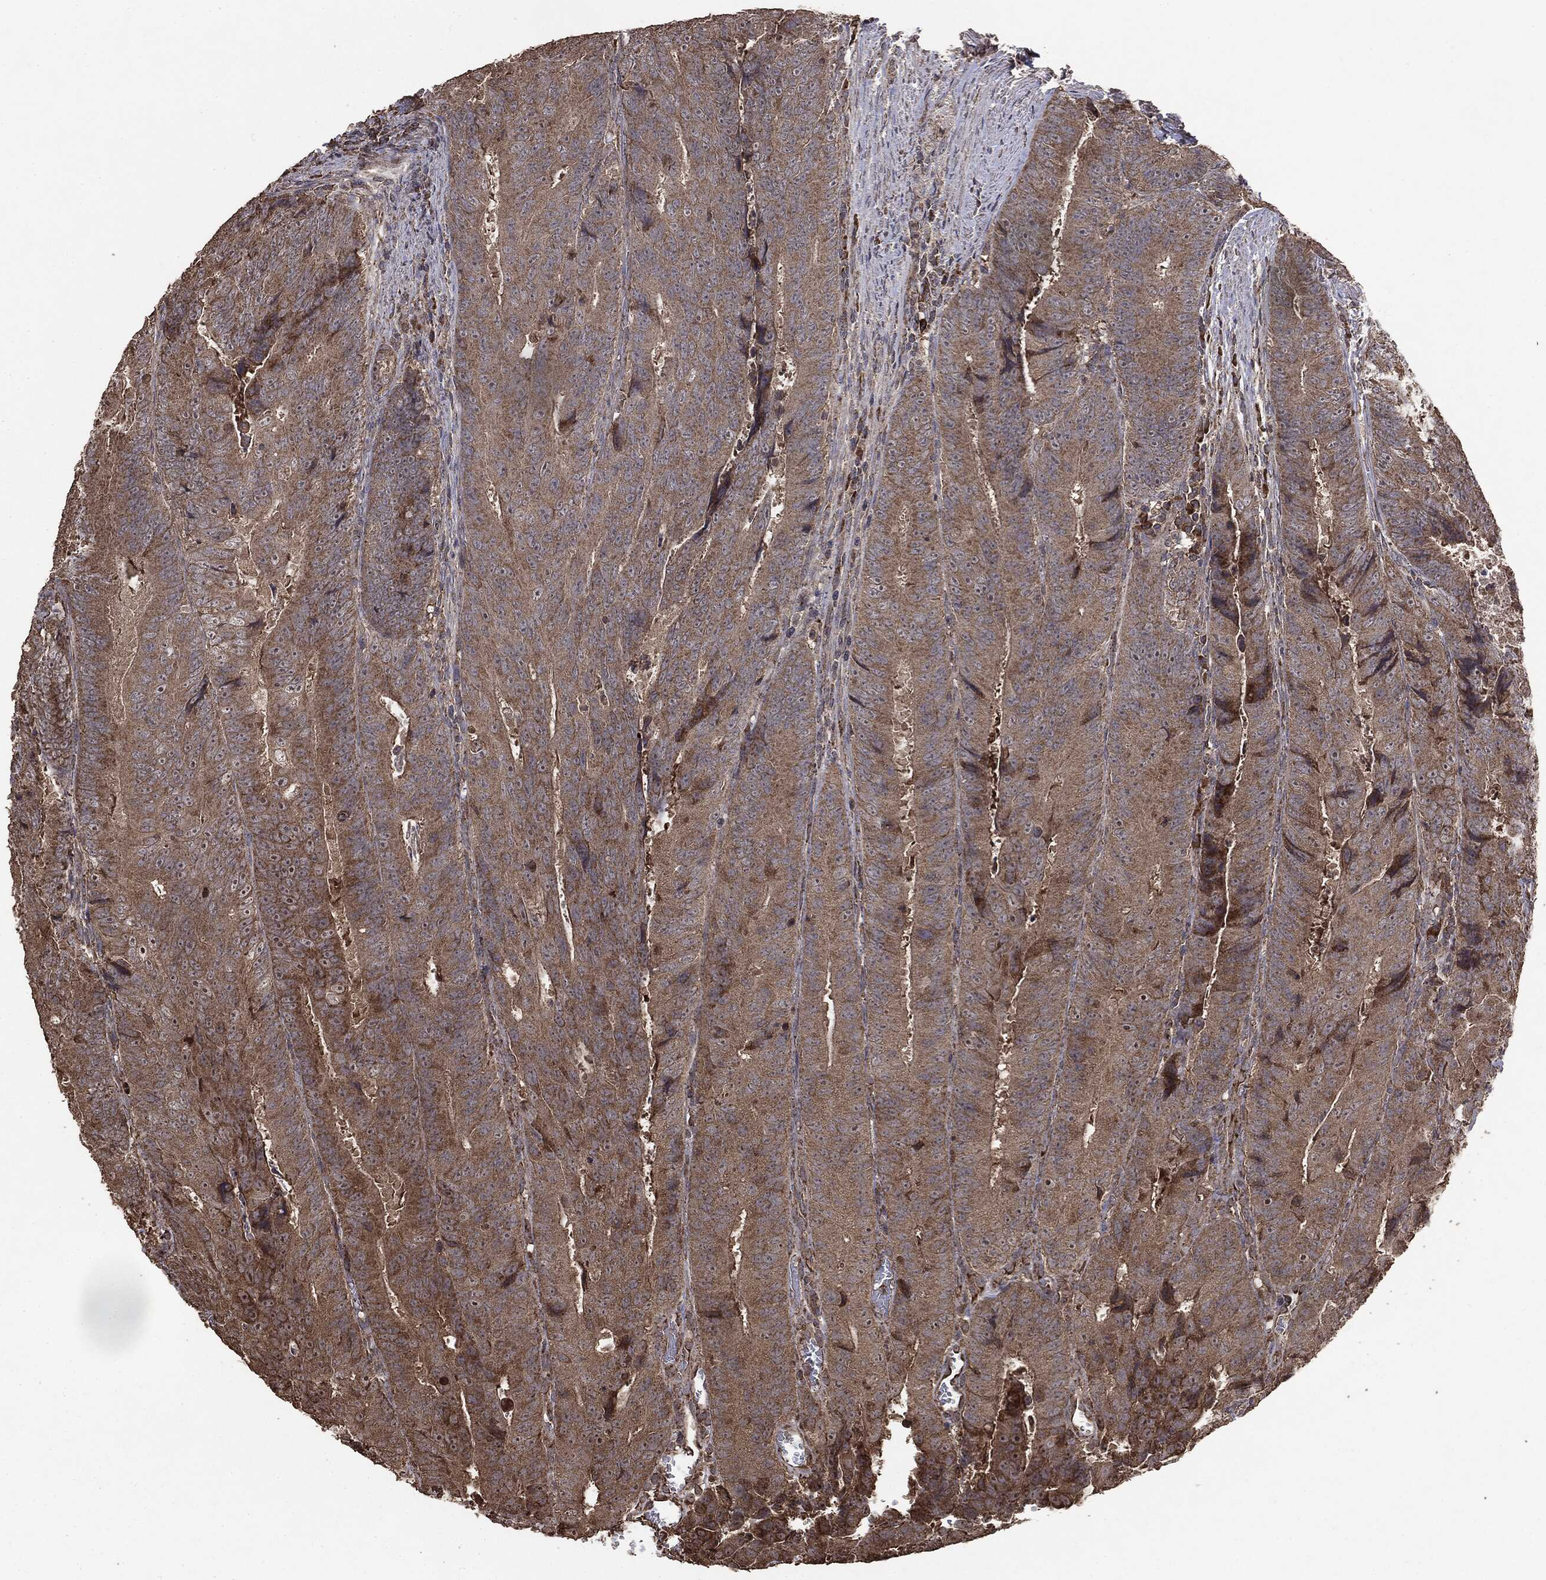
{"staining": {"intensity": "moderate", "quantity": ">75%", "location": "cytoplasmic/membranous"}, "tissue": "colorectal cancer", "cell_type": "Tumor cells", "image_type": "cancer", "snomed": [{"axis": "morphology", "description": "Adenocarcinoma, NOS"}, {"axis": "topography", "description": "Colon"}], "caption": "A histopathology image showing moderate cytoplasmic/membranous staining in about >75% of tumor cells in colorectal cancer (adenocarcinoma), as visualized by brown immunohistochemical staining.", "gene": "MTOR", "patient": {"sex": "female", "age": 48}}